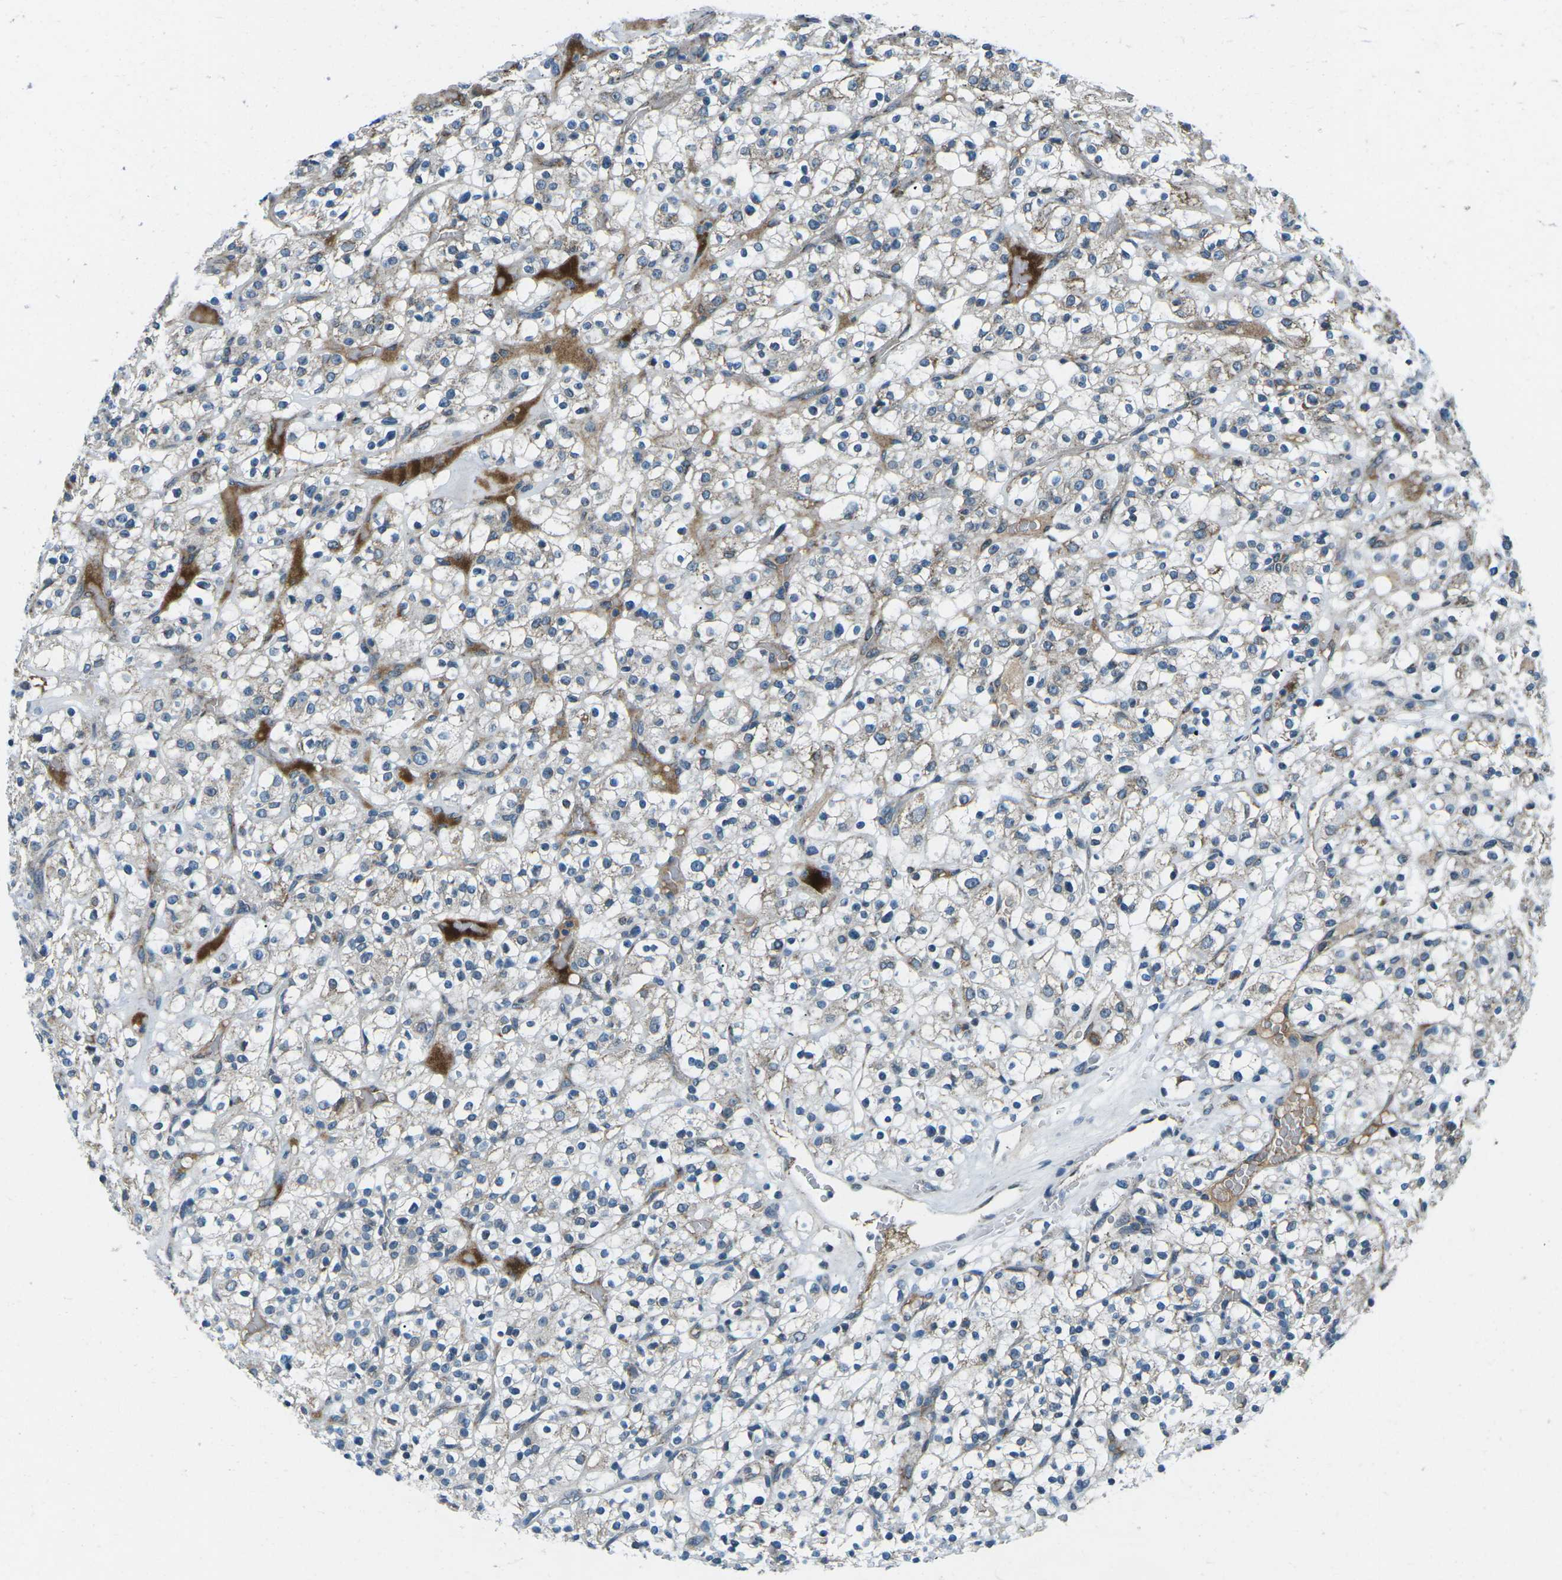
{"staining": {"intensity": "negative", "quantity": "none", "location": "none"}, "tissue": "renal cancer", "cell_type": "Tumor cells", "image_type": "cancer", "snomed": [{"axis": "morphology", "description": "Normal tissue, NOS"}, {"axis": "morphology", "description": "Adenocarcinoma, NOS"}, {"axis": "topography", "description": "Kidney"}], "caption": "Adenocarcinoma (renal) stained for a protein using immunohistochemistry shows no positivity tumor cells.", "gene": "RFESD", "patient": {"sex": "female", "age": 72}}